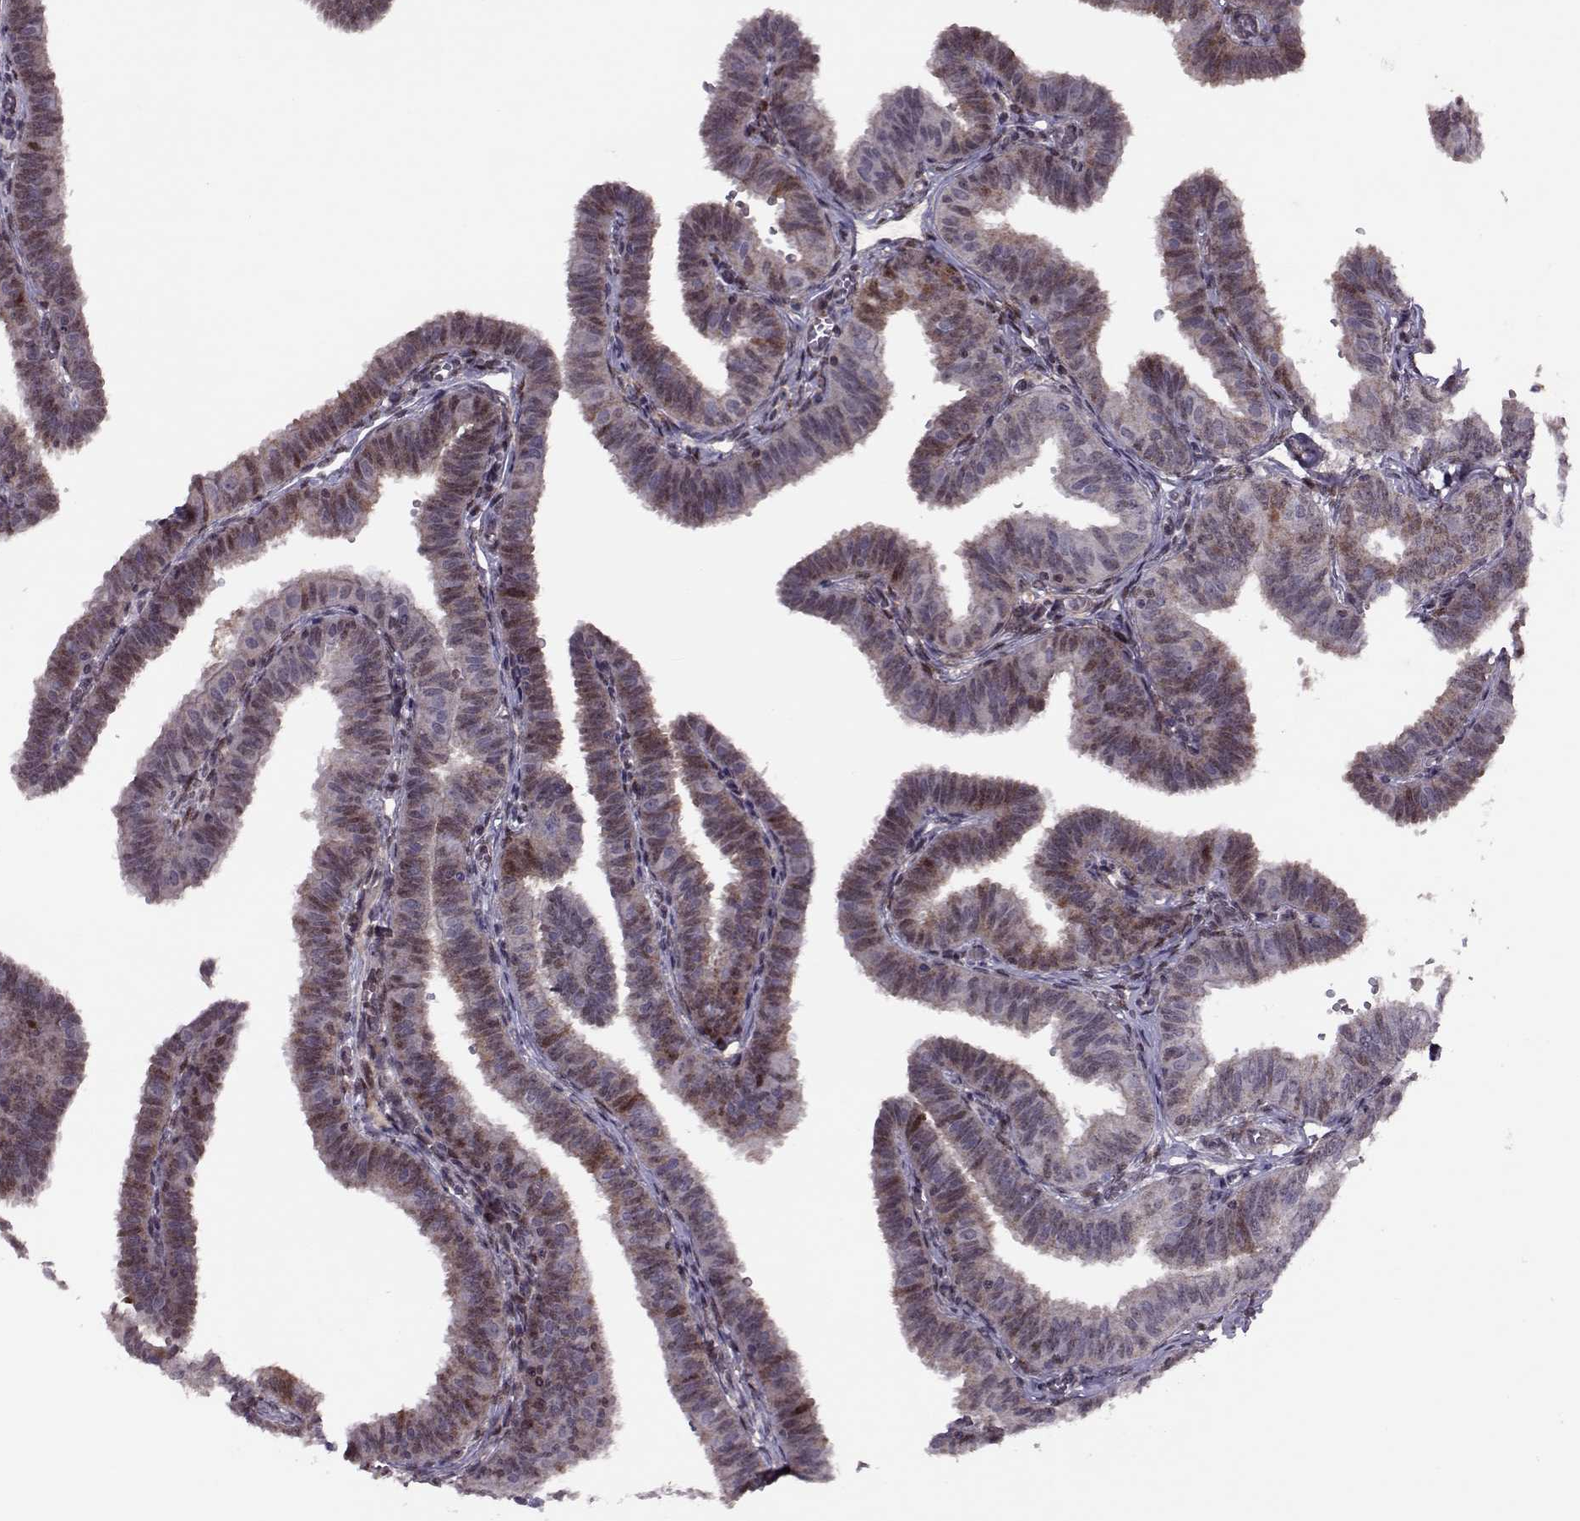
{"staining": {"intensity": "weak", "quantity": "<25%", "location": "cytoplasmic/membranous,nuclear"}, "tissue": "fallopian tube", "cell_type": "Glandular cells", "image_type": "normal", "snomed": [{"axis": "morphology", "description": "Normal tissue, NOS"}, {"axis": "topography", "description": "Fallopian tube"}], "caption": "Human fallopian tube stained for a protein using immunohistochemistry displays no positivity in glandular cells.", "gene": "CDK4", "patient": {"sex": "female", "age": 25}}